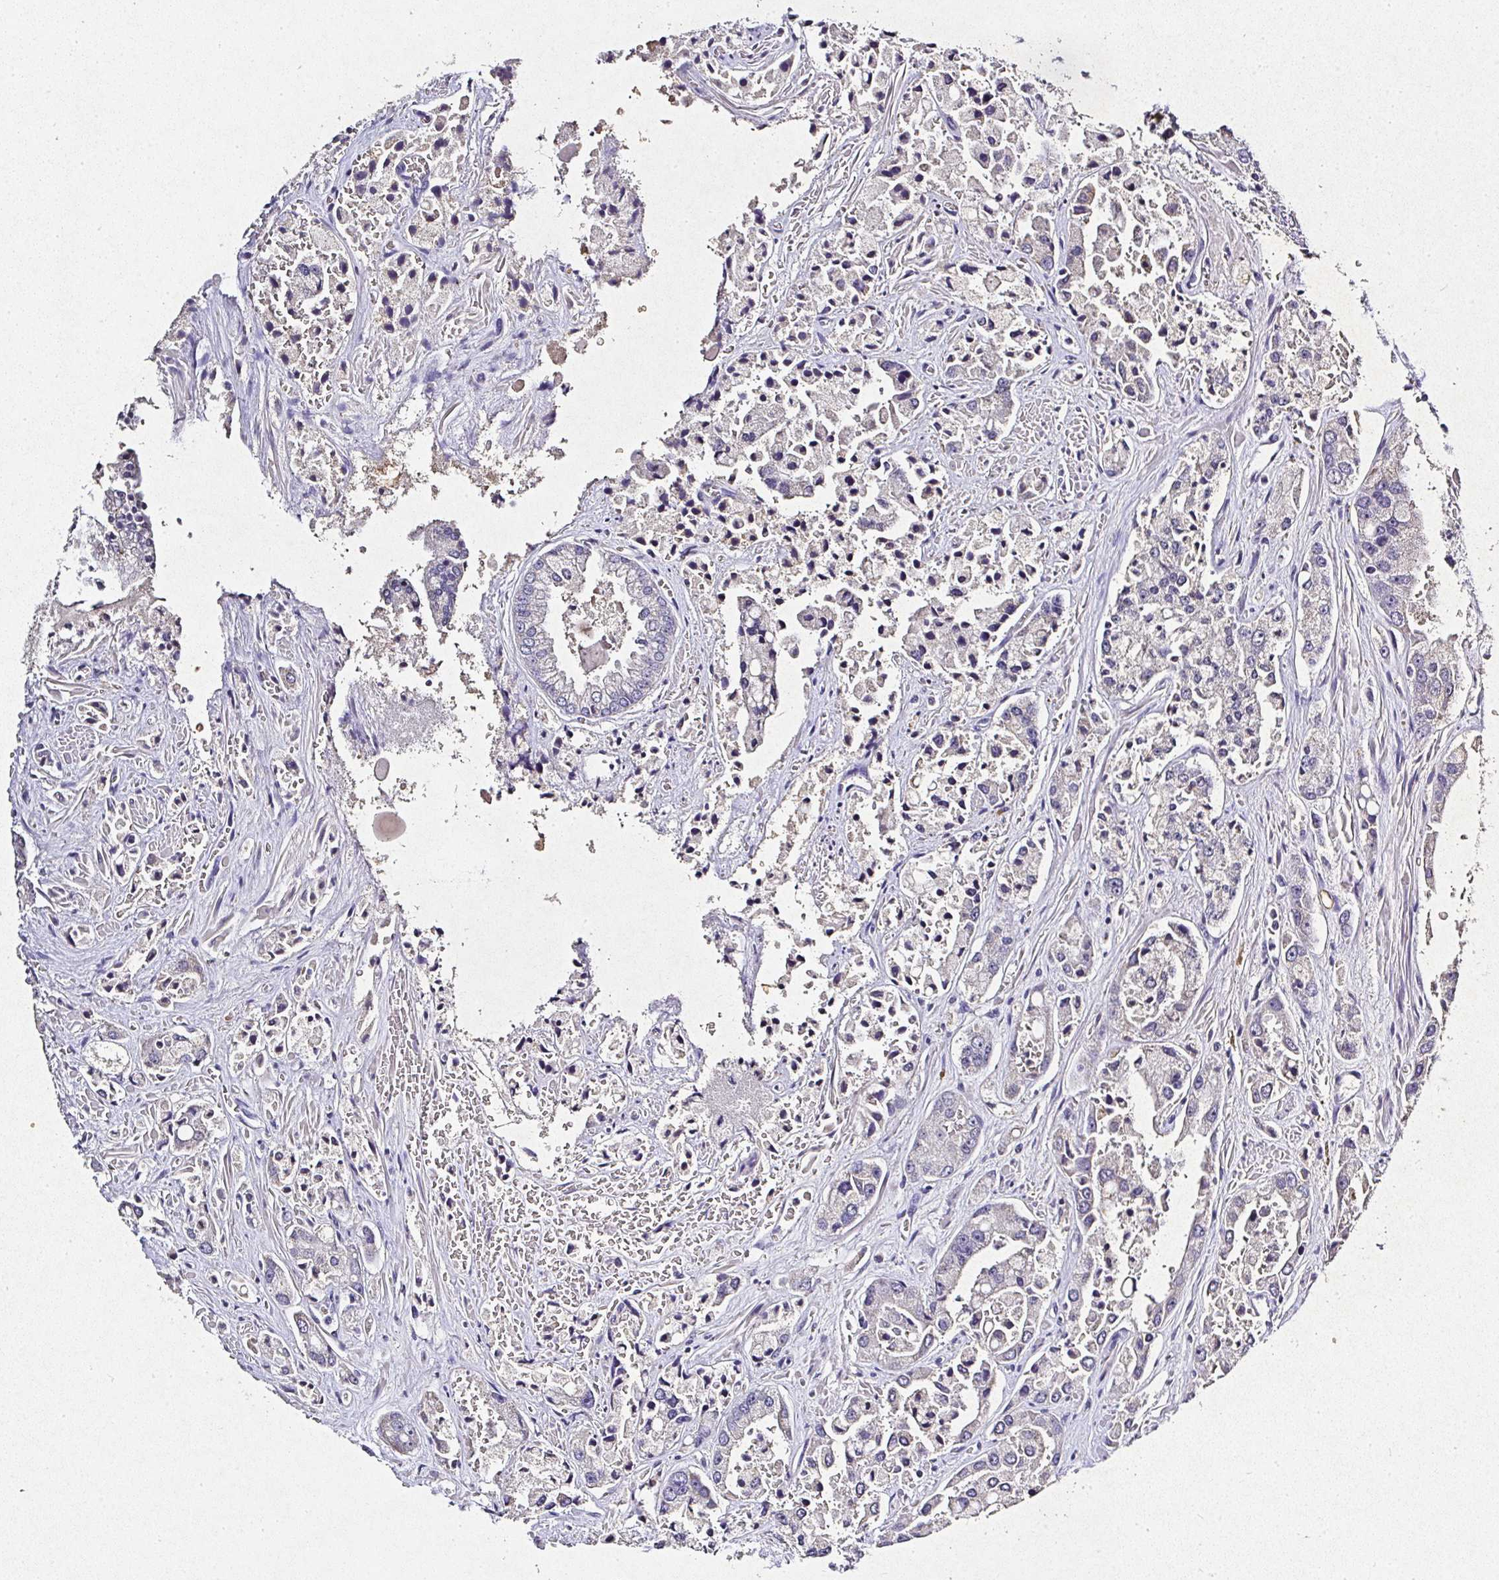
{"staining": {"intensity": "negative", "quantity": "none", "location": "none"}, "tissue": "prostate cancer", "cell_type": "Tumor cells", "image_type": "cancer", "snomed": [{"axis": "morphology", "description": "Normal tissue, NOS"}, {"axis": "morphology", "description": "Adenocarcinoma, High grade"}, {"axis": "topography", "description": "Prostate"}, {"axis": "topography", "description": "Peripheral nerve tissue"}], "caption": "There is no significant staining in tumor cells of prostate high-grade adenocarcinoma.", "gene": "RPS2", "patient": {"sex": "male", "age": 68}}